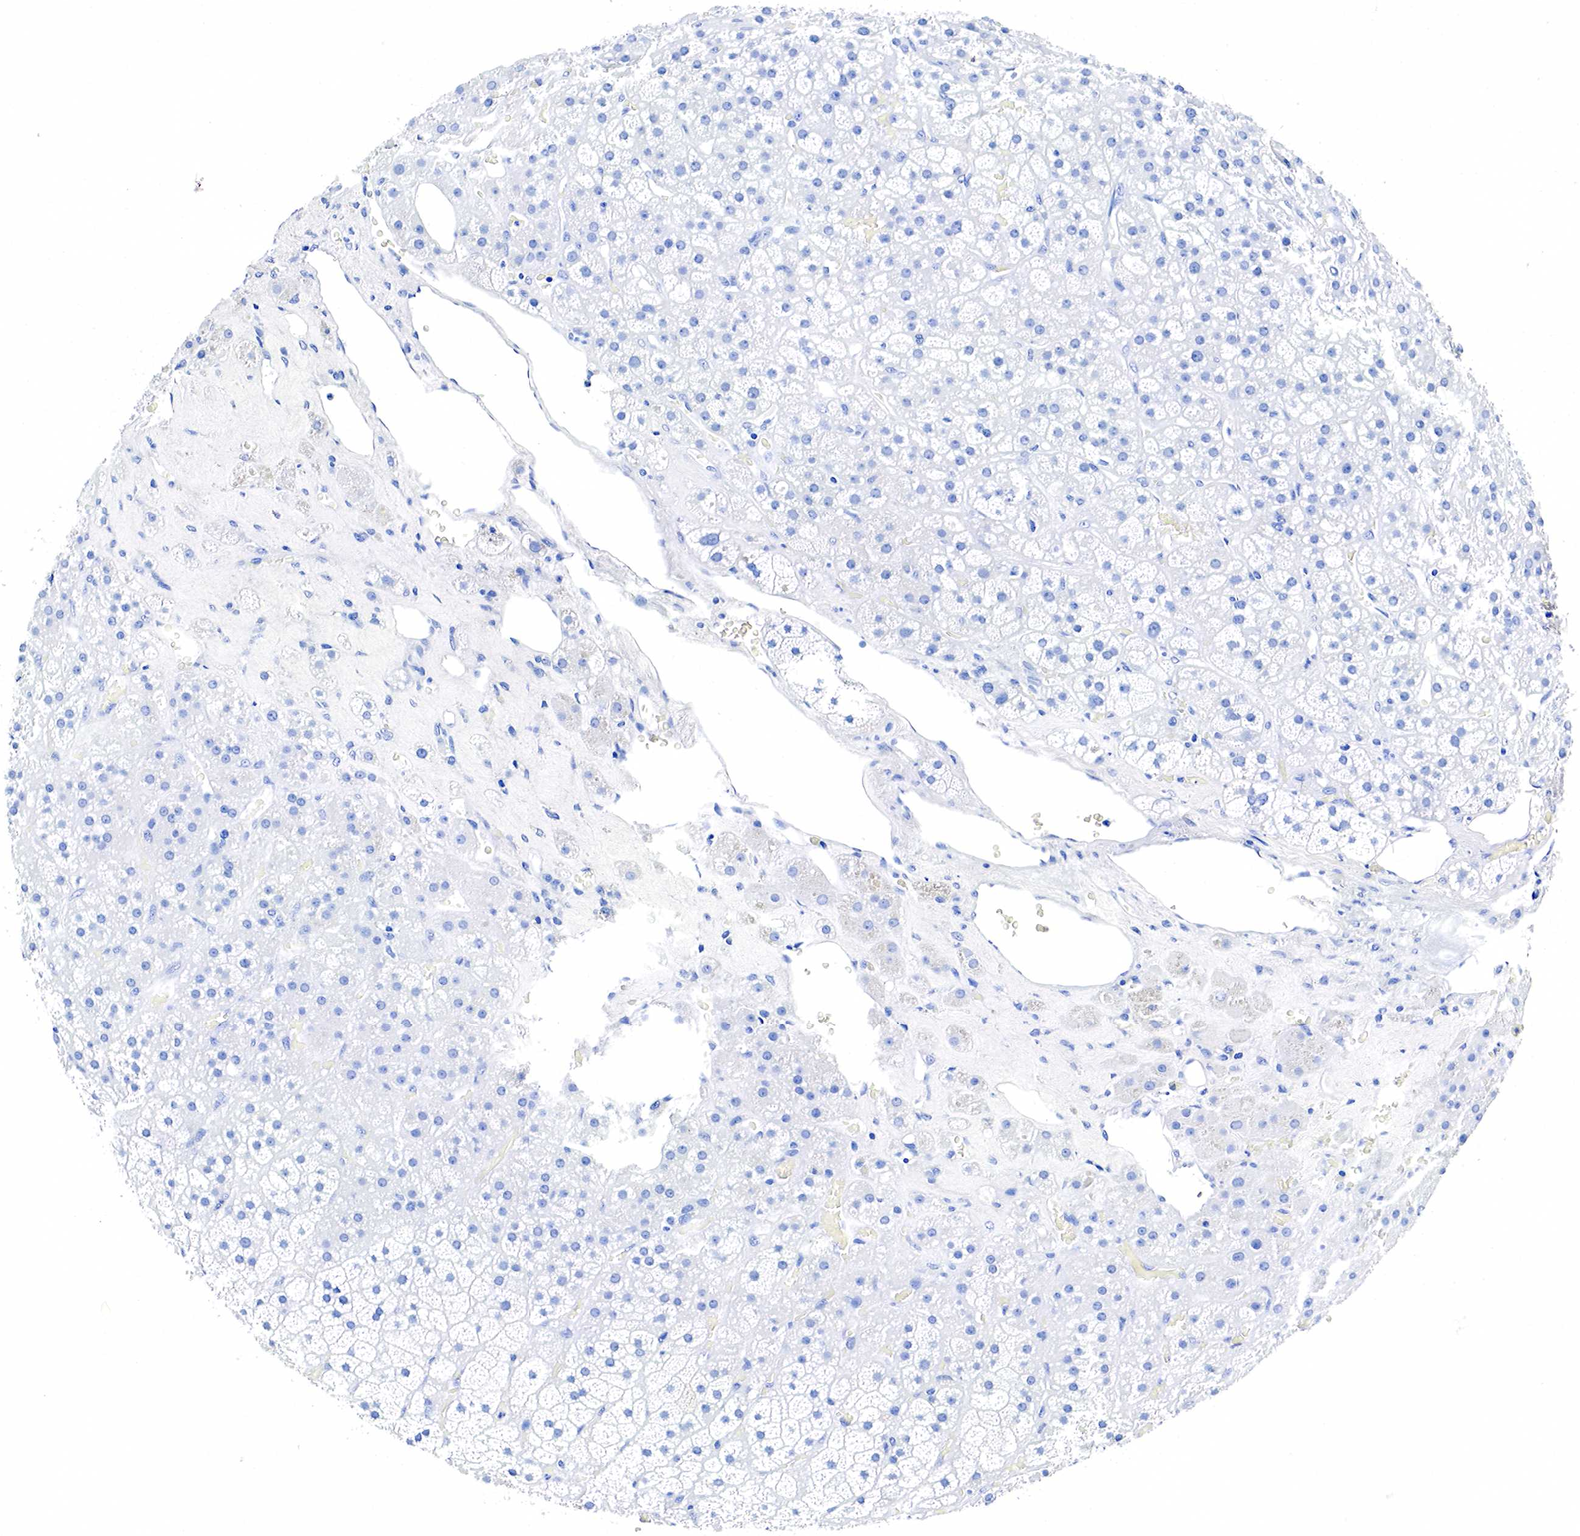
{"staining": {"intensity": "negative", "quantity": "none", "location": "none"}, "tissue": "adrenal gland", "cell_type": "Glandular cells", "image_type": "normal", "snomed": [{"axis": "morphology", "description": "Normal tissue, NOS"}, {"axis": "topography", "description": "Adrenal gland"}], "caption": "Immunohistochemical staining of unremarkable human adrenal gland demonstrates no significant expression in glandular cells.", "gene": "GCG", "patient": {"sex": "male", "age": 57}}